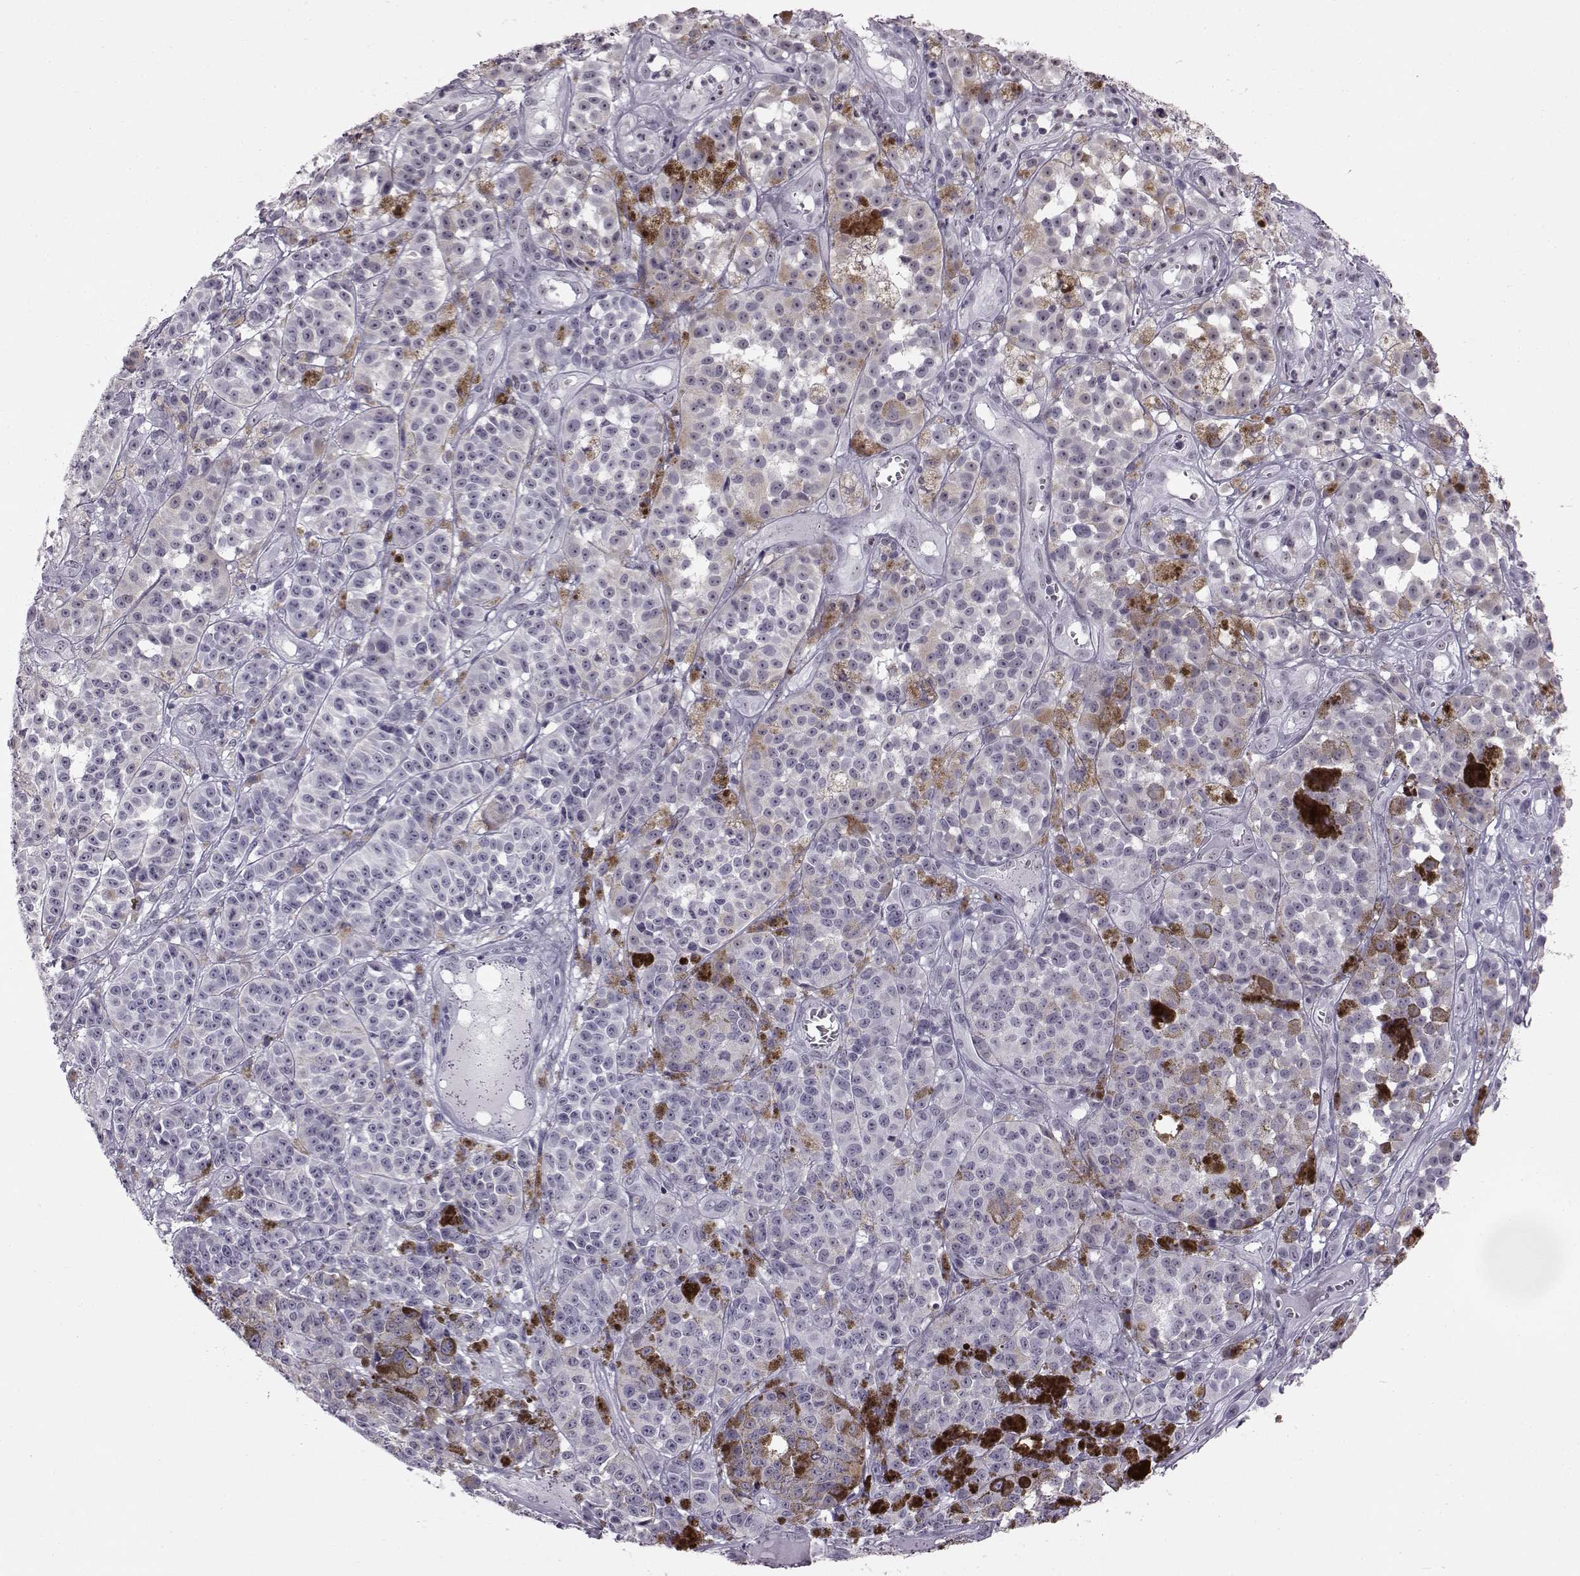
{"staining": {"intensity": "negative", "quantity": "none", "location": "none"}, "tissue": "melanoma", "cell_type": "Tumor cells", "image_type": "cancer", "snomed": [{"axis": "morphology", "description": "Malignant melanoma, NOS"}, {"axis": "topography", "description": "Skin"}], "caption": "High power microscopy histopathology image of an IHC micrograph of malignant melanoma, revealing no significant staining in tumor cells.", "gene": "ADGRG2", "patient": {"sex": "female", "age": 58}}